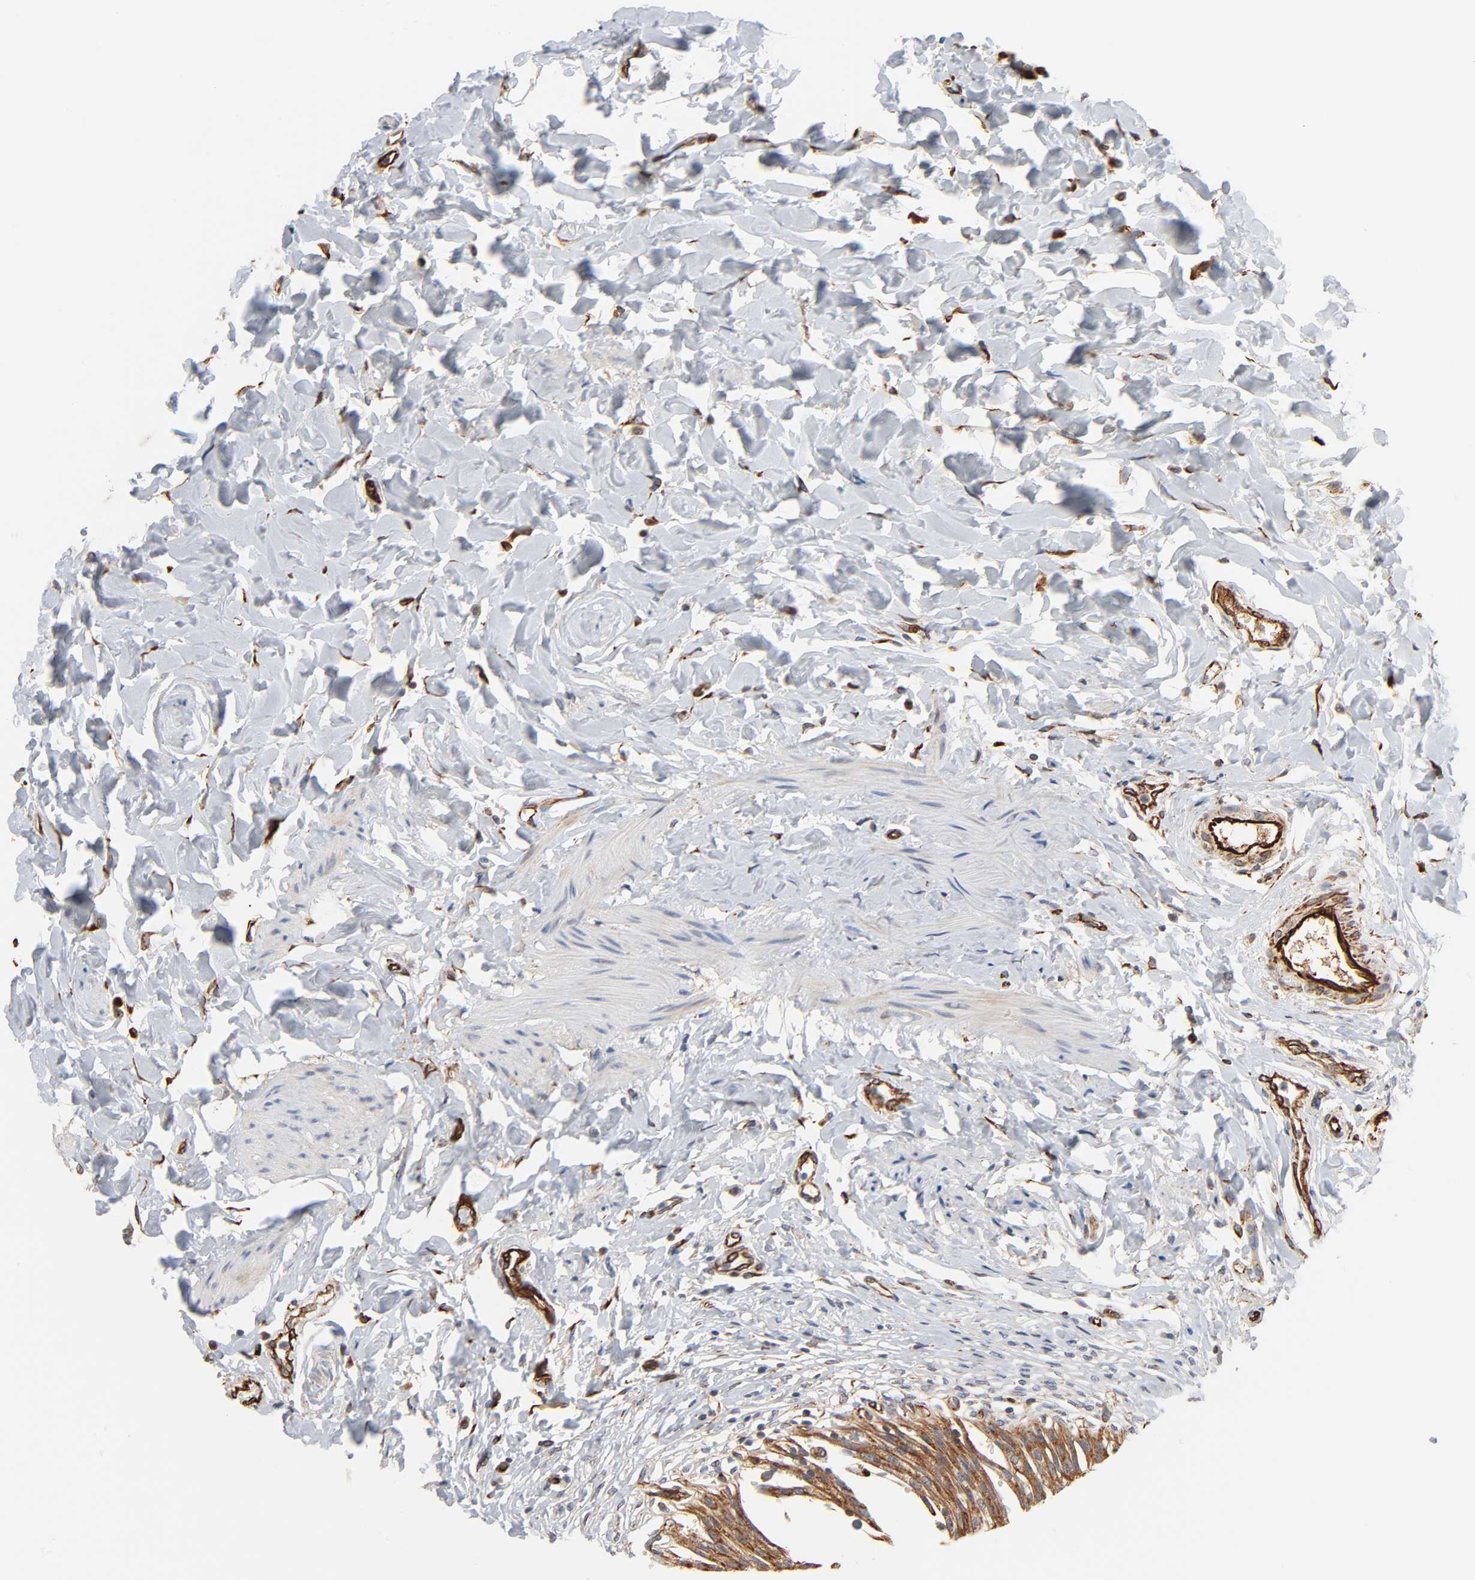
{"staining": {"intensity": "strong", "quantity": ">75%", "location": "cytoplasmic/membranous"}, "tissue": "urinary bladder", "cell_type": "Urothelial cells", "image_type": "normal", "snomed": [{"axis": "morphology", "description": "Normal tissue, NOS"}, {"axis": "topography", "description": "Urinary bladder"}], "caption": "This micrograph displays immunohistochemistry (IHC) staining of normal urinary bladder, with high strong cytoplasmic/membranous expression in about >75% of urothelial cells.", "gene": "REEP5", "patient": {"sex": "female", "age": 80}}